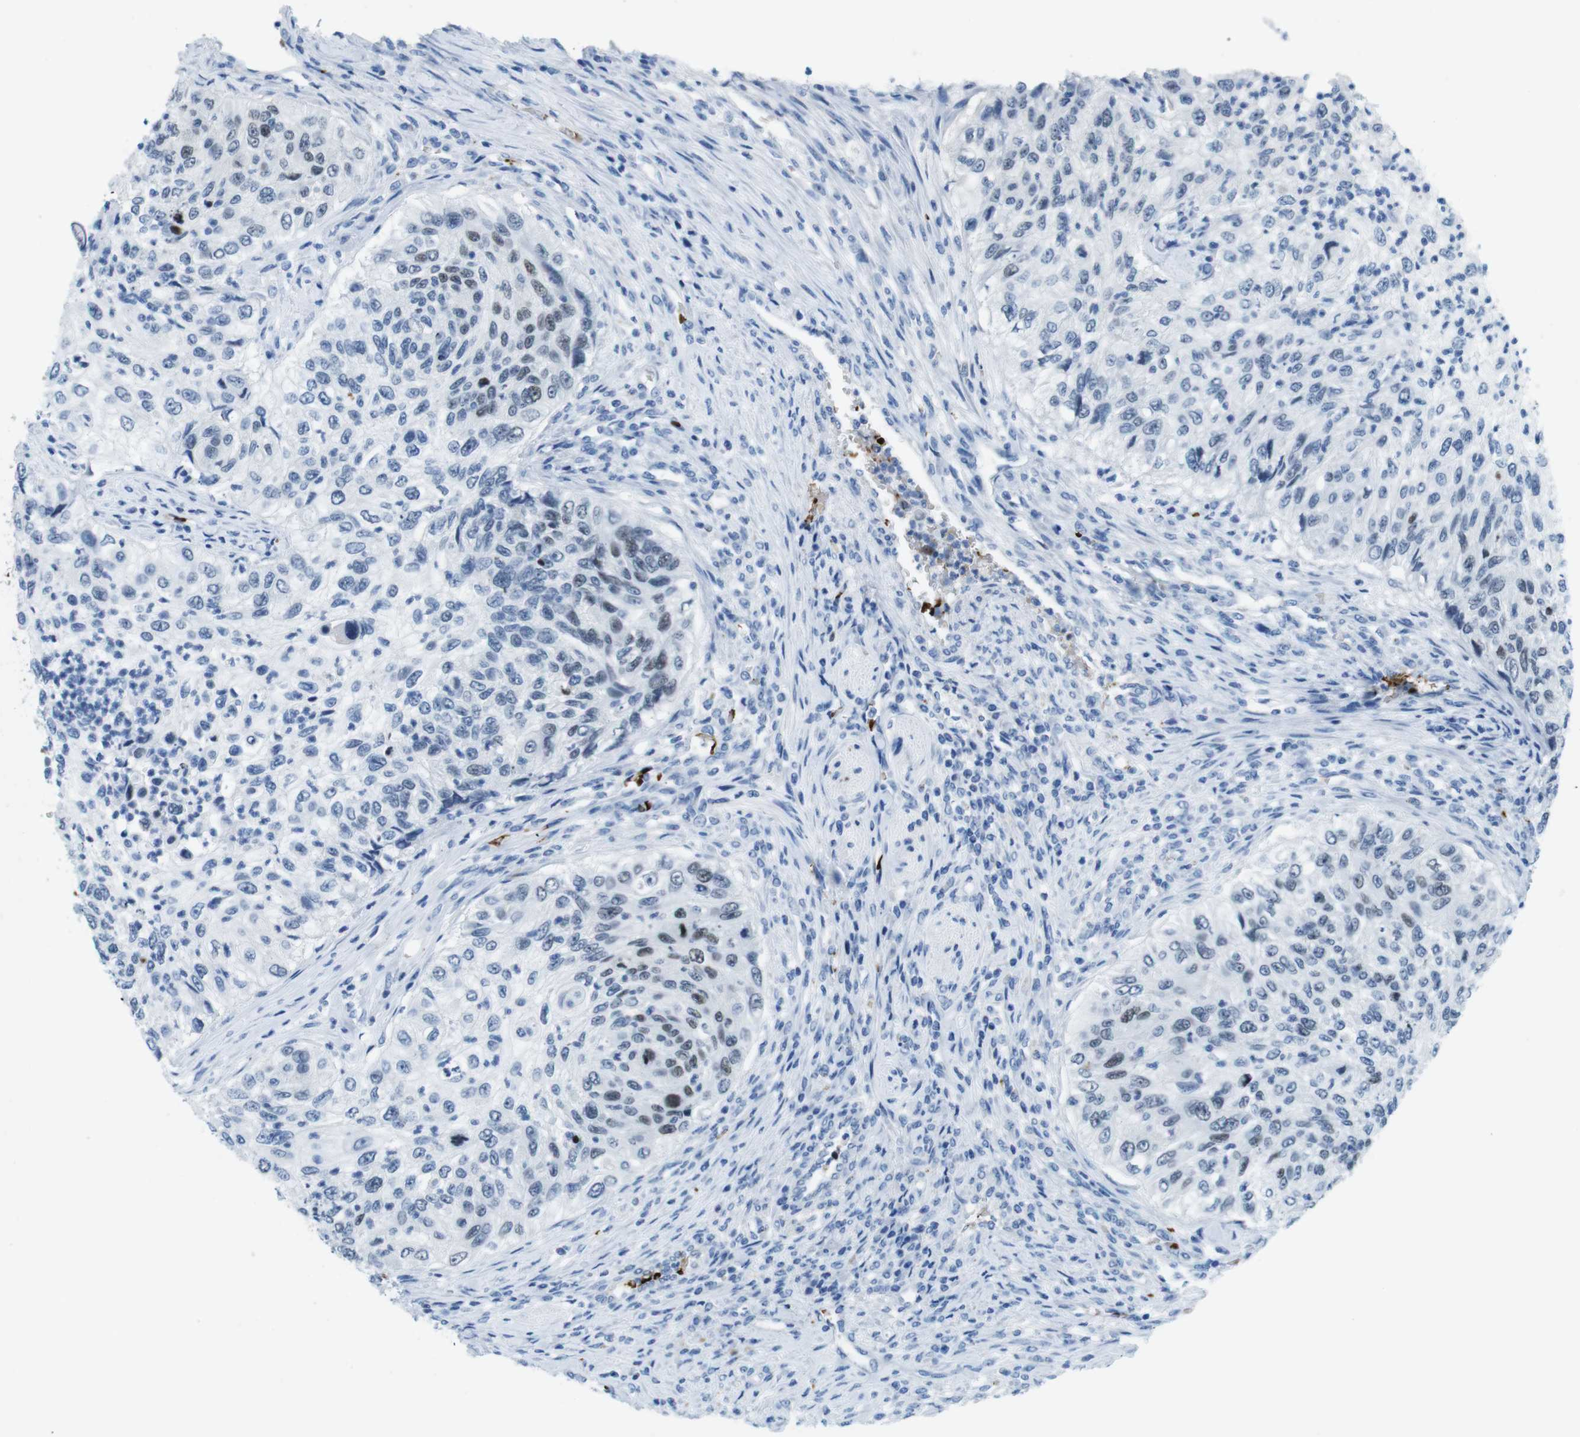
{"staining": {"intensity": "weak", "quantity": "<25%", "location": "nuclear"}, "tissue": "urothelial cancer", "cell_type": "Tumor cells", "image_type": "cancer", "snomed": [{"axis": "morphology", "description": "Urothelial carcinoma, High grade"}, {"axis": "topography", "description": "Urinary bladder"}], "caption": "This is a photomicrograph of immunohistochemistry (IHC) staining of urothelial cancer, which shows no expression in tumor cells.", "gene": "TFAP2C", "patient": {"sex": "female", "age": 60}}